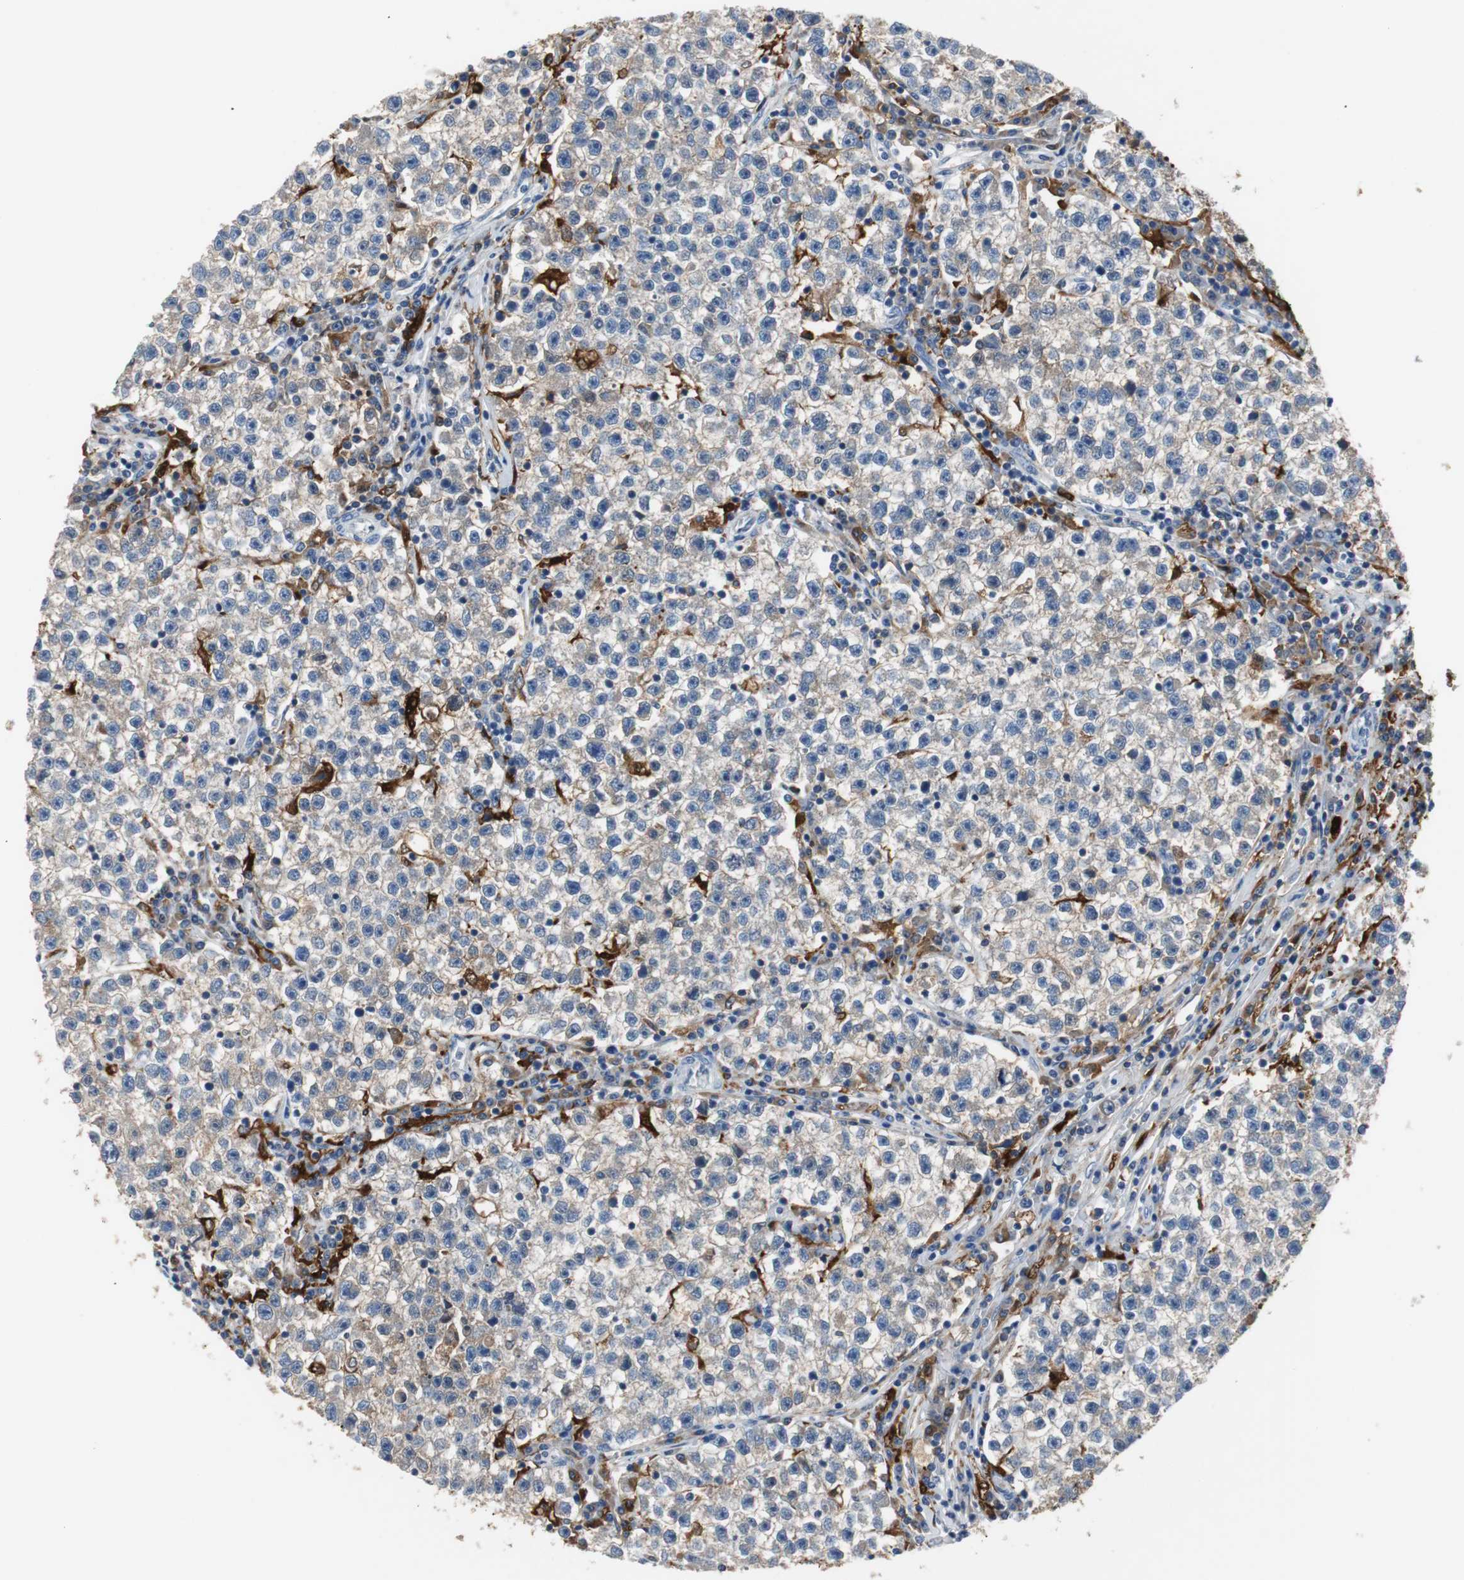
{"staining": {"intensity": "weak", "quantity": "<25%", "location": "cytoplasmic/membranous"}, "tissue": "testis cancer", "cell_type": "Tumor cells", "image_type": "cancer", "snomed": [{"axis": "morphology", "description": "Seminoma, NOS"}, {"axis": "topography", "description": "Testis"}], "caption": "An IHC image of seminoma (testis) is shown. There is no staining in tumor cells of seminoma (testis). (IHC, brightfield microscopy, high magnification).", "gene": "PI15", "patient": {"sex": "male", "age": 22}}